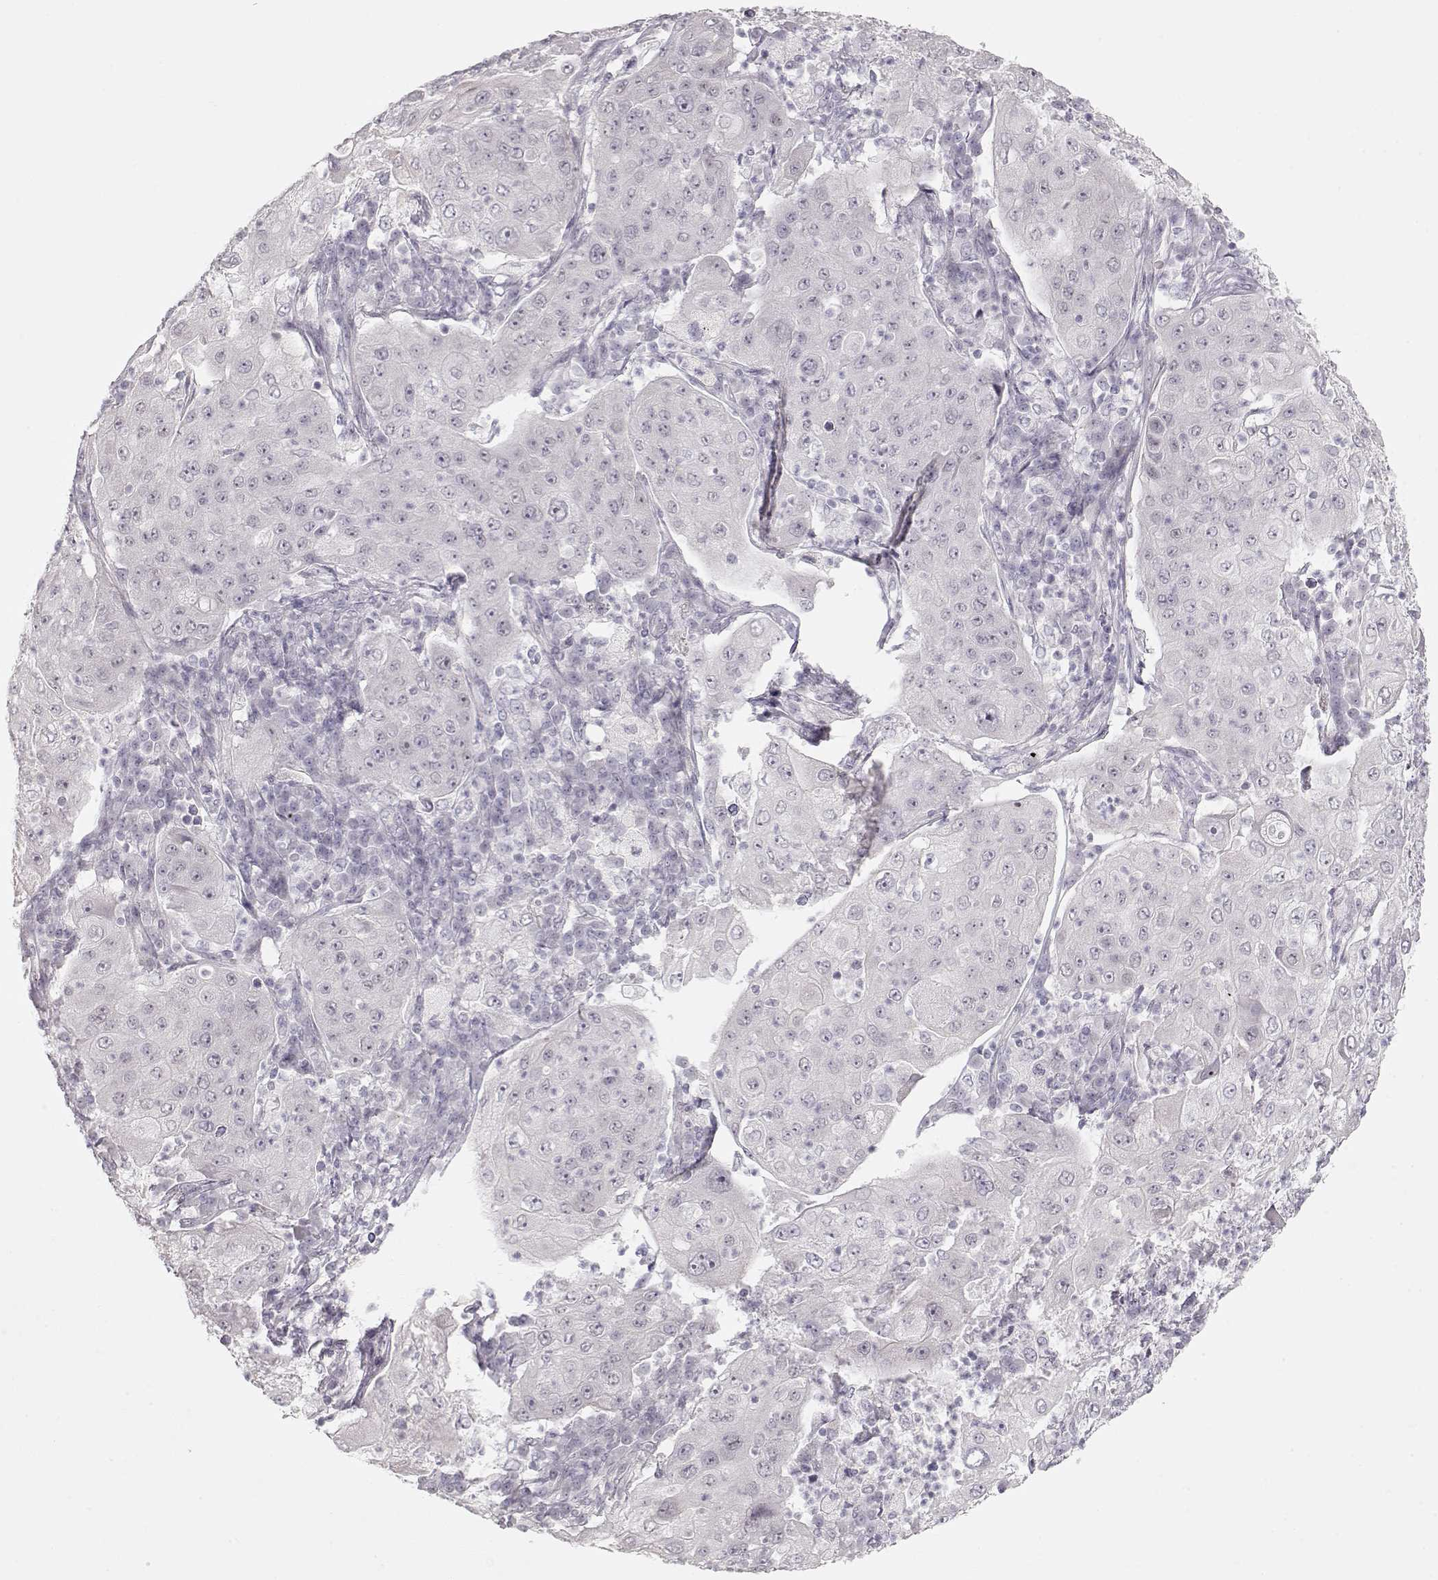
{"staining": {"intensity": "negative", "quantity": "none", "location": "none"}, "tissue": "lung cancer", "cell_type": "Tumor cells", "image_type": "cancer", "snomed": [{"axis": "morphology", "description": "Squamous cell carcinoma, NOS"}, {"axis": "topography", "description": "Lung"}], "caption": "DAB immunohistochemical staining of lung cancer demonstrates no significant positivity in tumor cells.", "gene": "FAM205A", "patient": {"sex": "female", "age": 59}}